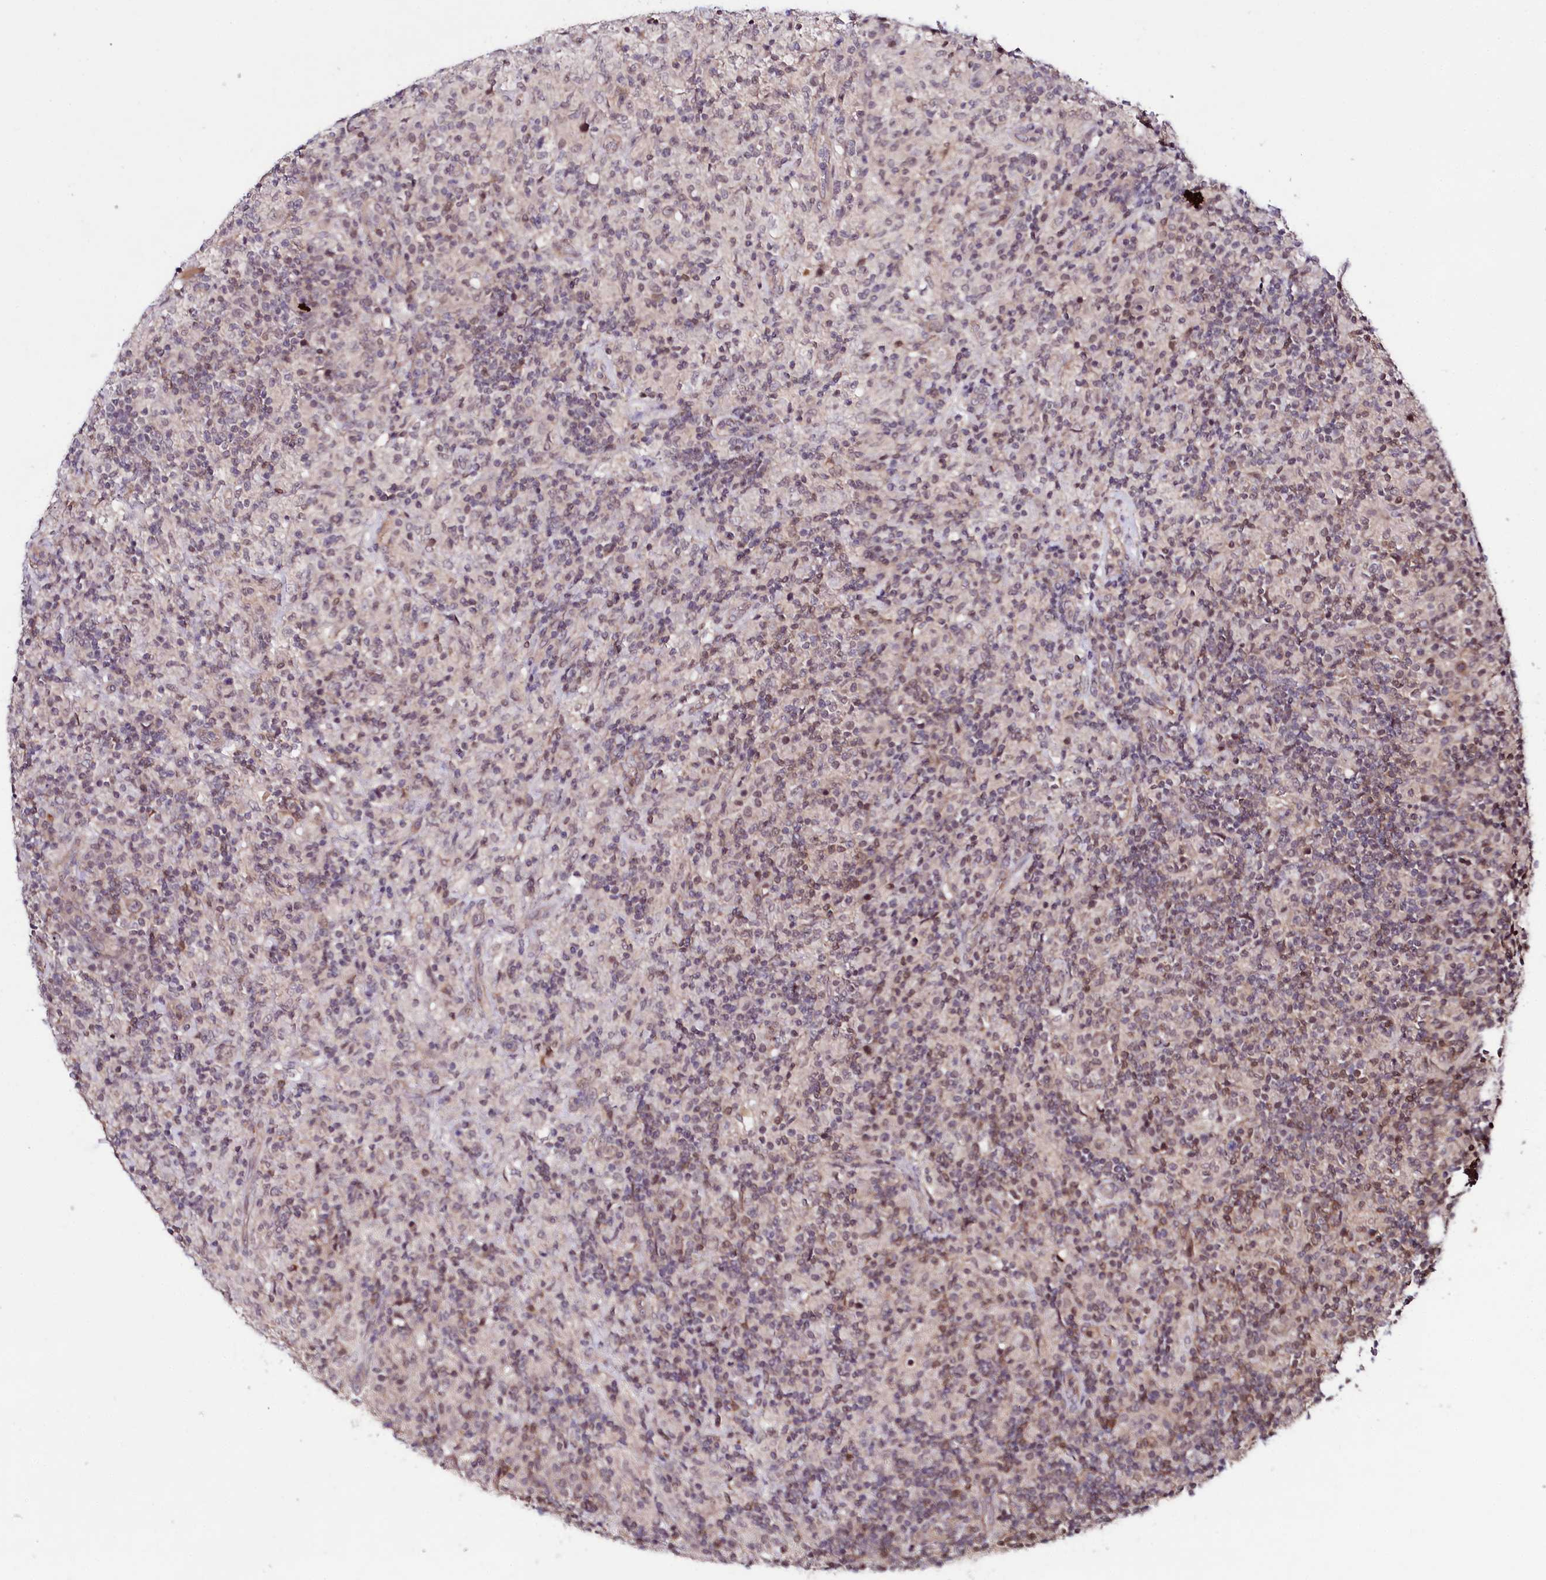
{"staining": {"intensity": "negative", "quantity": "none", "location": "none"}, "tissue": "lymphoma", "cell_type": "Tumor cells", "image_type": "cancer", "snomed": [{"axis": "morphology", "description": "Hodgkin's disease, NOS"}, {"axis": "topography", "description": "Lymph node"}], "caption": "Immunohistochemistry photomicrograph of lymphoma stained for a protein (brown), which displays no positivity in tumor cells.", "gene": "TAFAZZIN", "patient": {"sex": "male", "age": 70}}